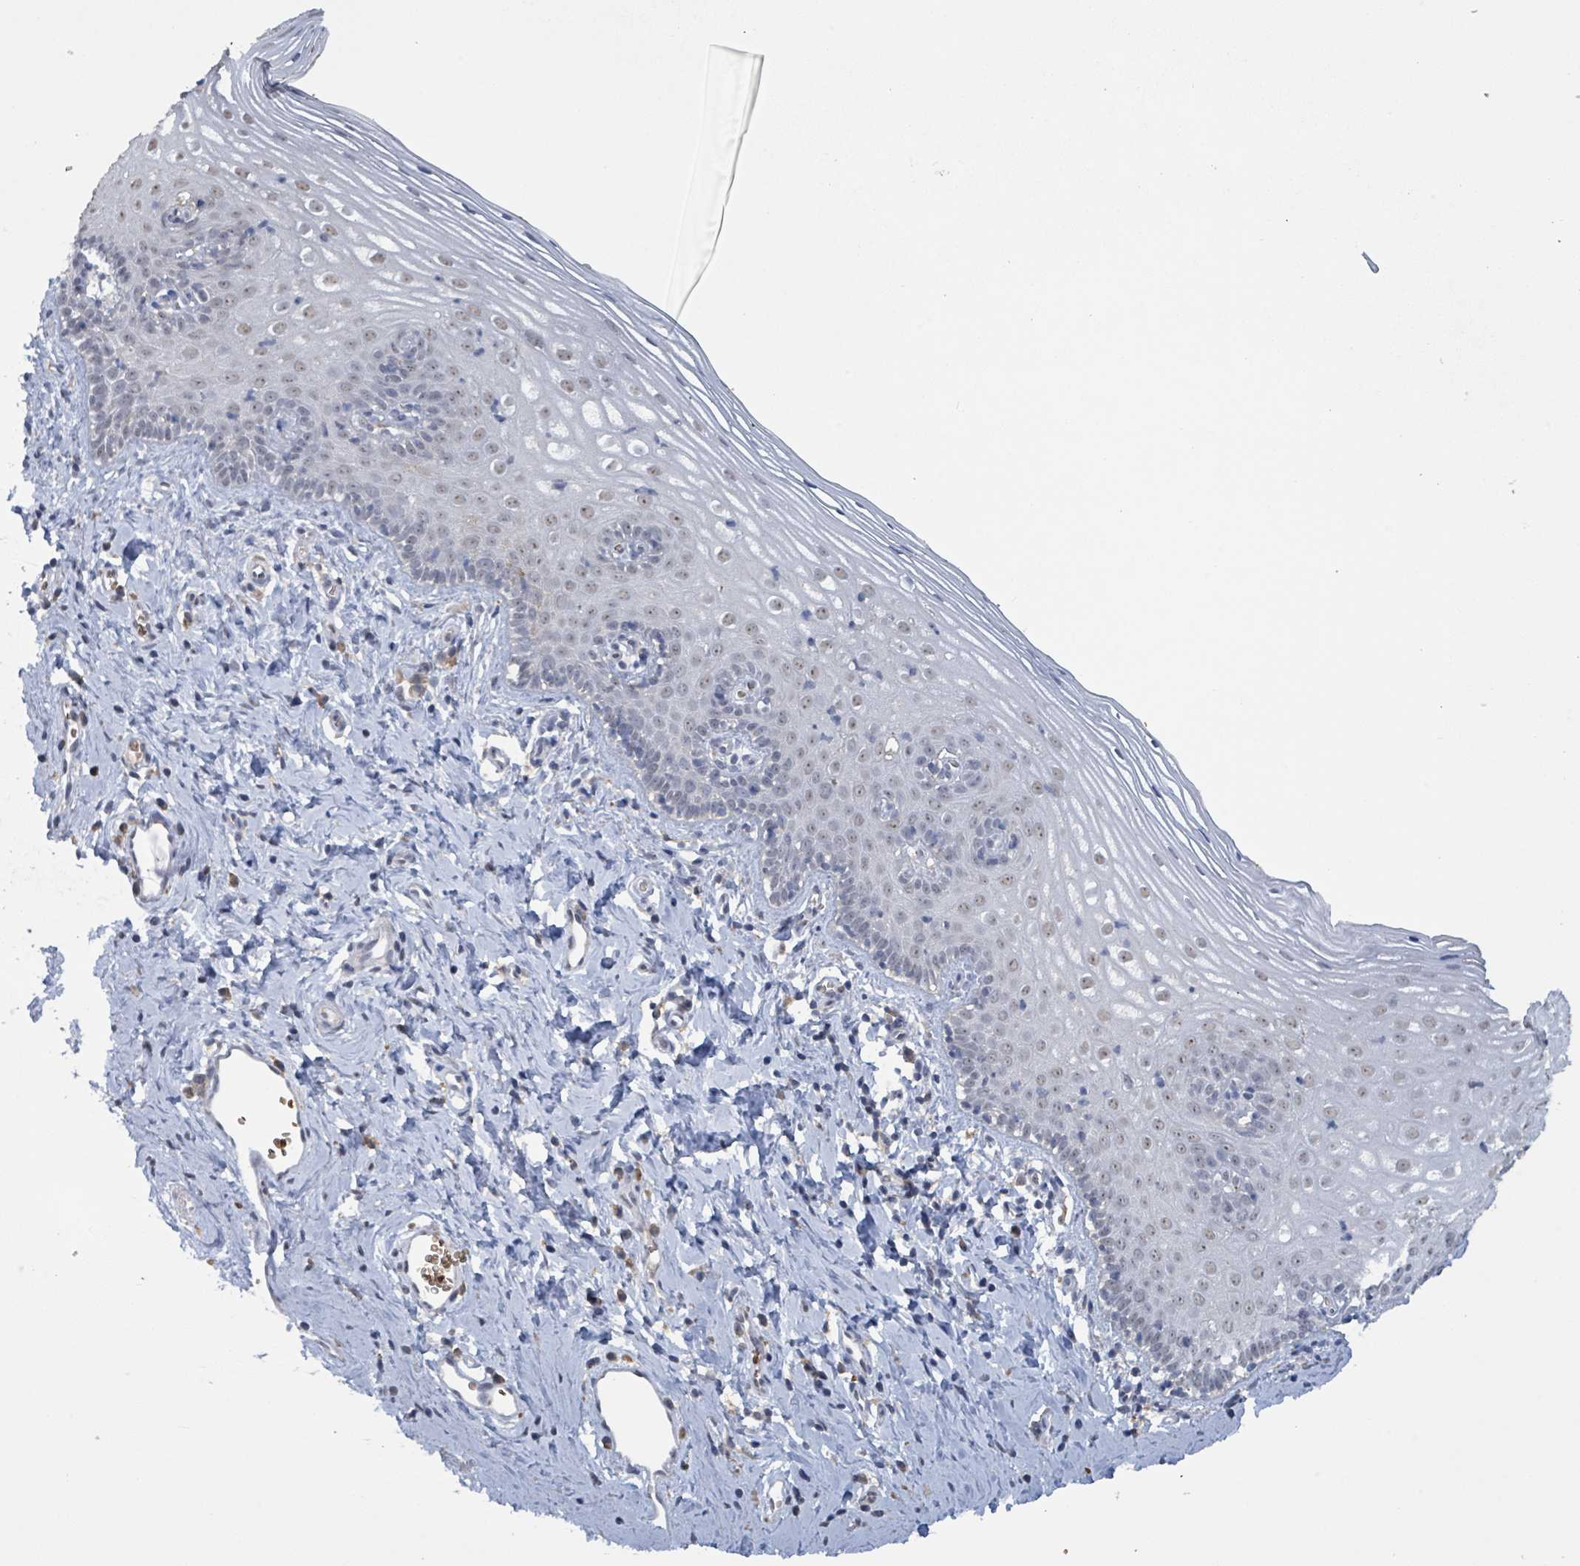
{"staining": {"intensity": "moderate", "quantity": "<25%", "location": "cytoplasmic/membranous"}, "tissue": "cervix", "cell_type": "Glandular cells", "image_type": "normal", "snomed": [{"axis": "morphology", "description": "Normal tissue, NOS"}, {"axis": "topography", "description": "Cervix"}], "caption": "DAB immunohistochemical staining of normal human cervix displays moderate cytoplasmic/membranous protein expression in about <25% of glandular cells. (Brightfield microscopy of DAB IHC at high magnification).", "gene": "SEBOX", "patient": {"sex": "female", "age": 44}}